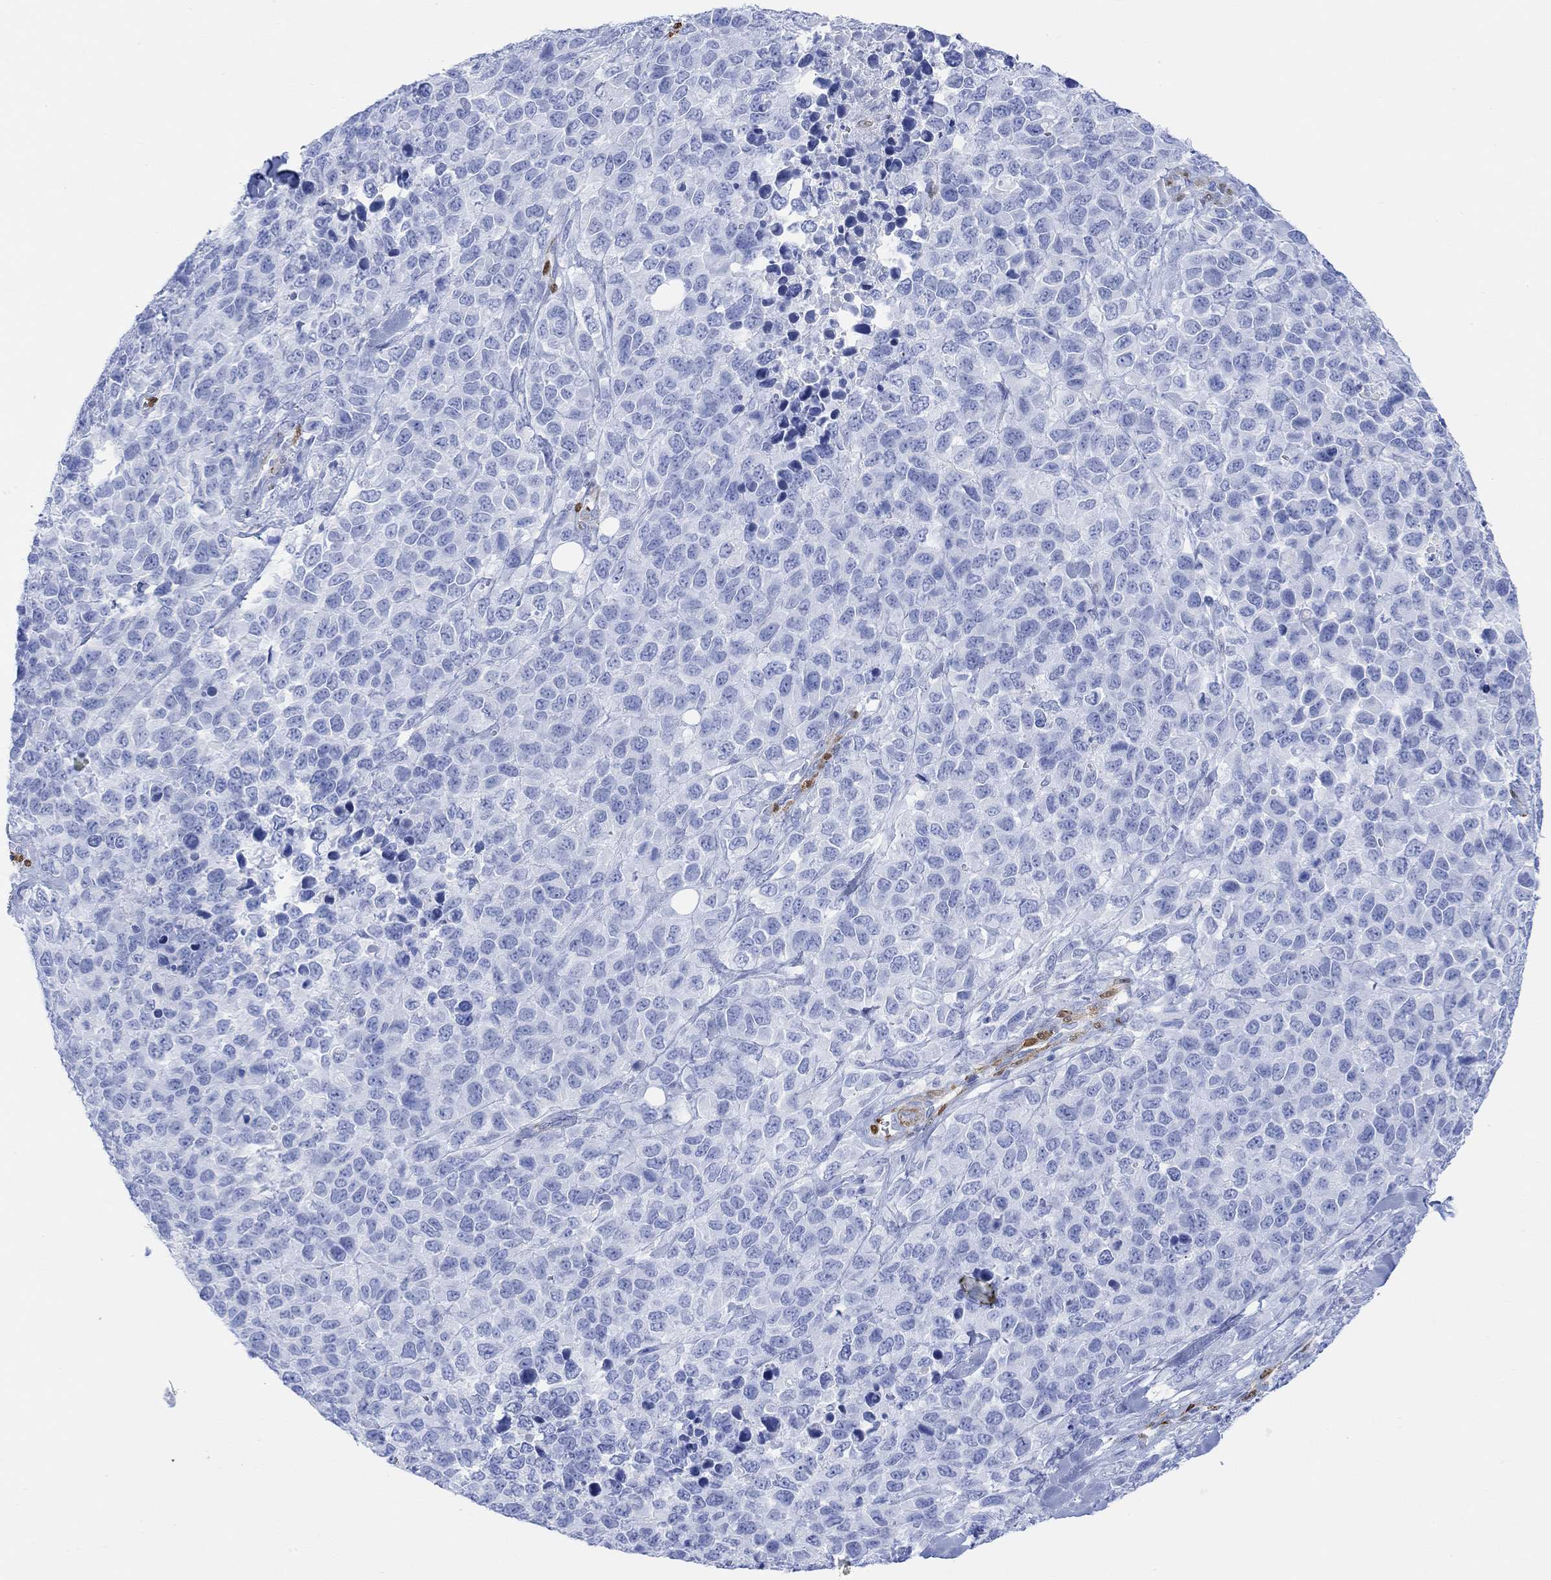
{"staining": {"intensity": "negative", "quantity": "none", "location": "none"}, "tissue": "melanoma", "cell_type": "Tumor cells", "image_type": "cancer", "snomed": [{"axis": "morphology", "description": "Malignant melanoma, Metastatic site"}, {"axis": "topography", "description": "Skin"}], "caption": "Immunohistochemical staining of human melanoma displays no significant expression in tumor cells.", "gene": "TPPP3", "patient": {"sex": "male", "age": 84}}